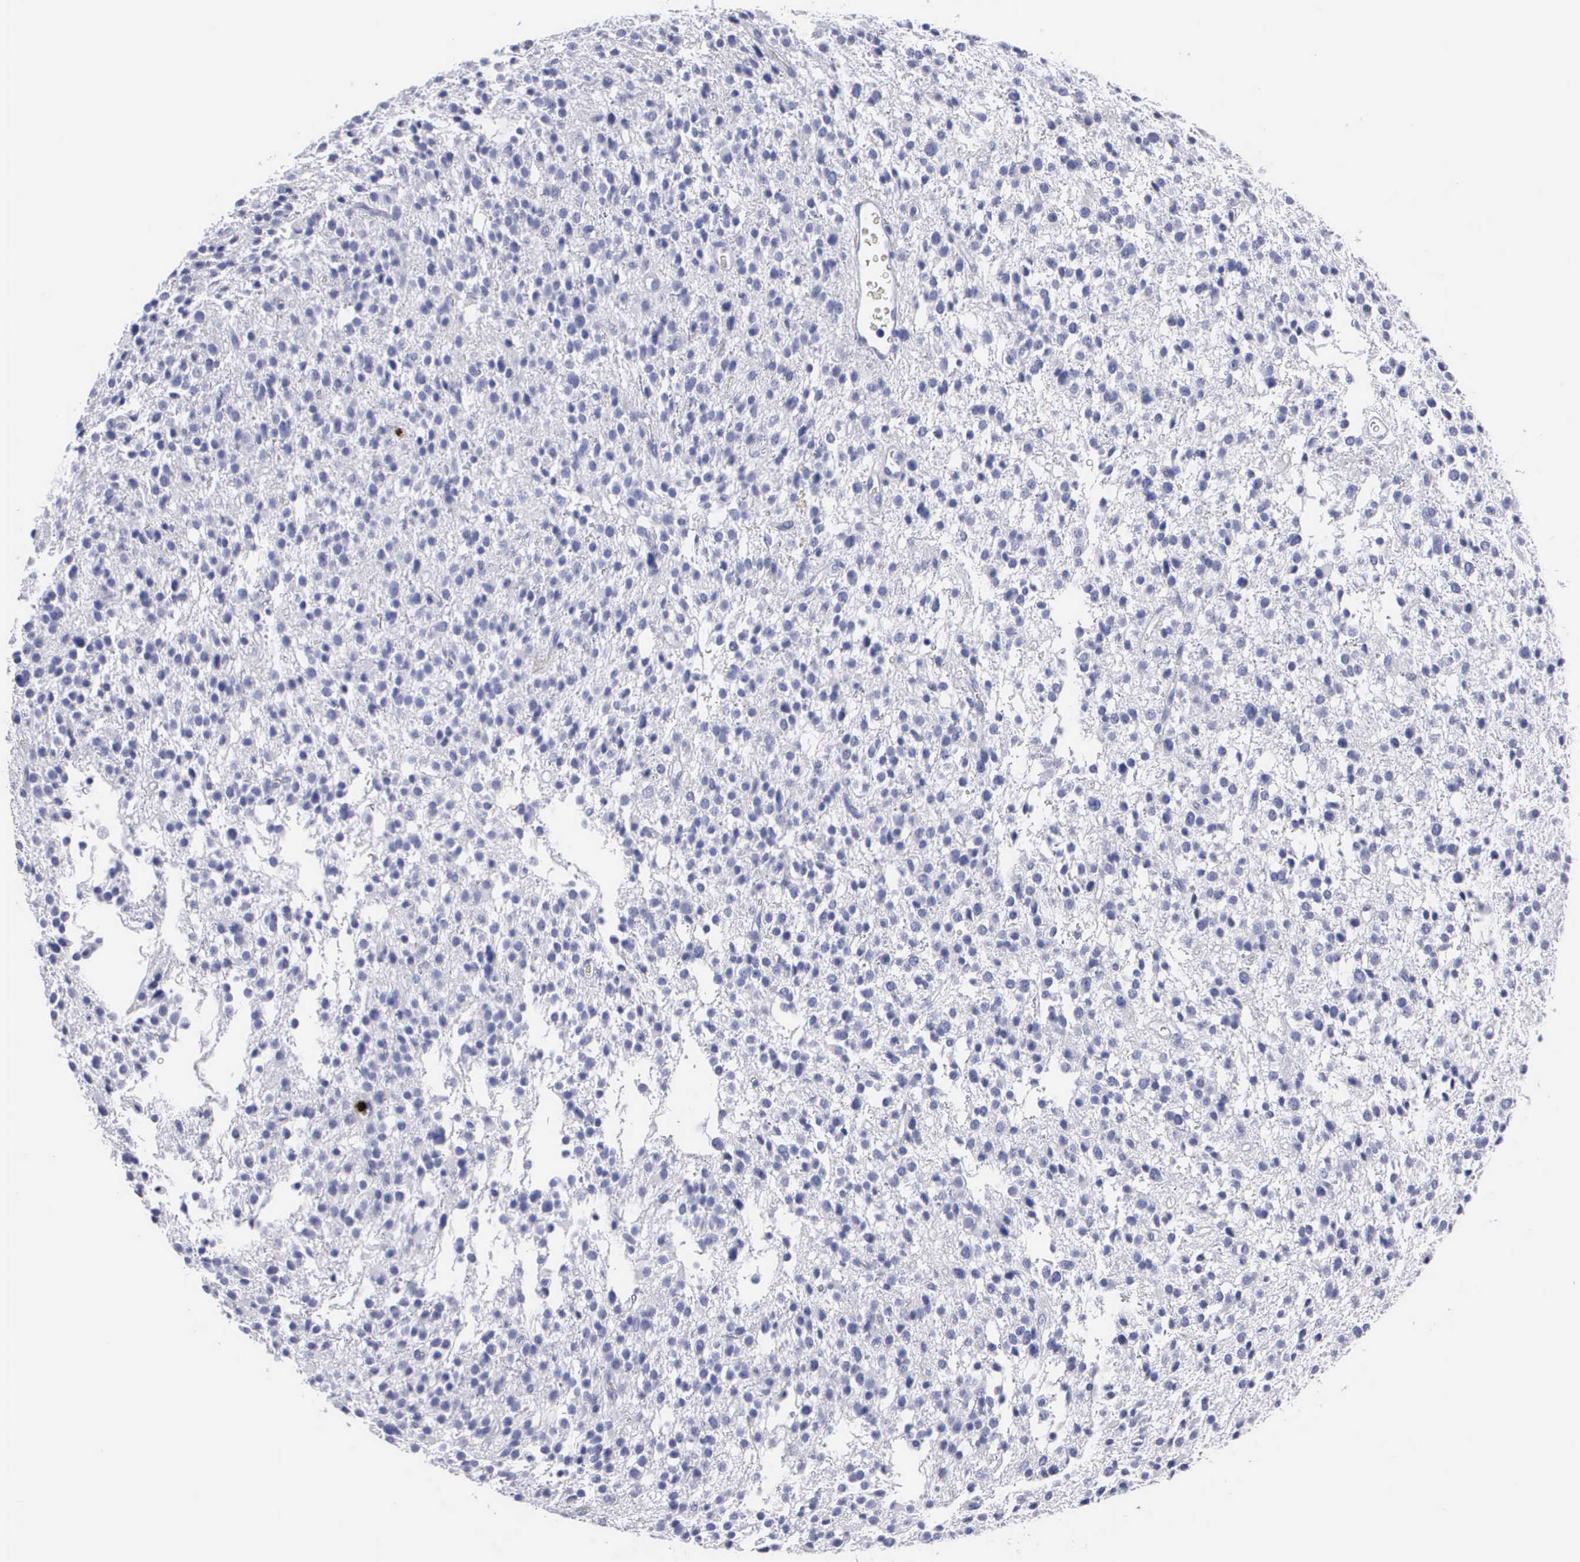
{"staining": {"intensity": "negative", "quantity": "none", "location": "none"}, "tissue": "glioma", "cell_type": "Tumor cells", "image_type": "cancer", "snomed": [{"axis": "morphology", "description": "Glioma, malignant, Low grade"}, {"axis": "topography", "description": "Brain"}], "caption": "Tumor cells are negative for protein expression in human glioma. (DAB (3,3'-diaminobenzidine) immunohistochemistry (IHC) visualized using brightfield microscopy, high magnification).", "gene": "CTSG", "patient": {"sex": "female", "age": 36}}